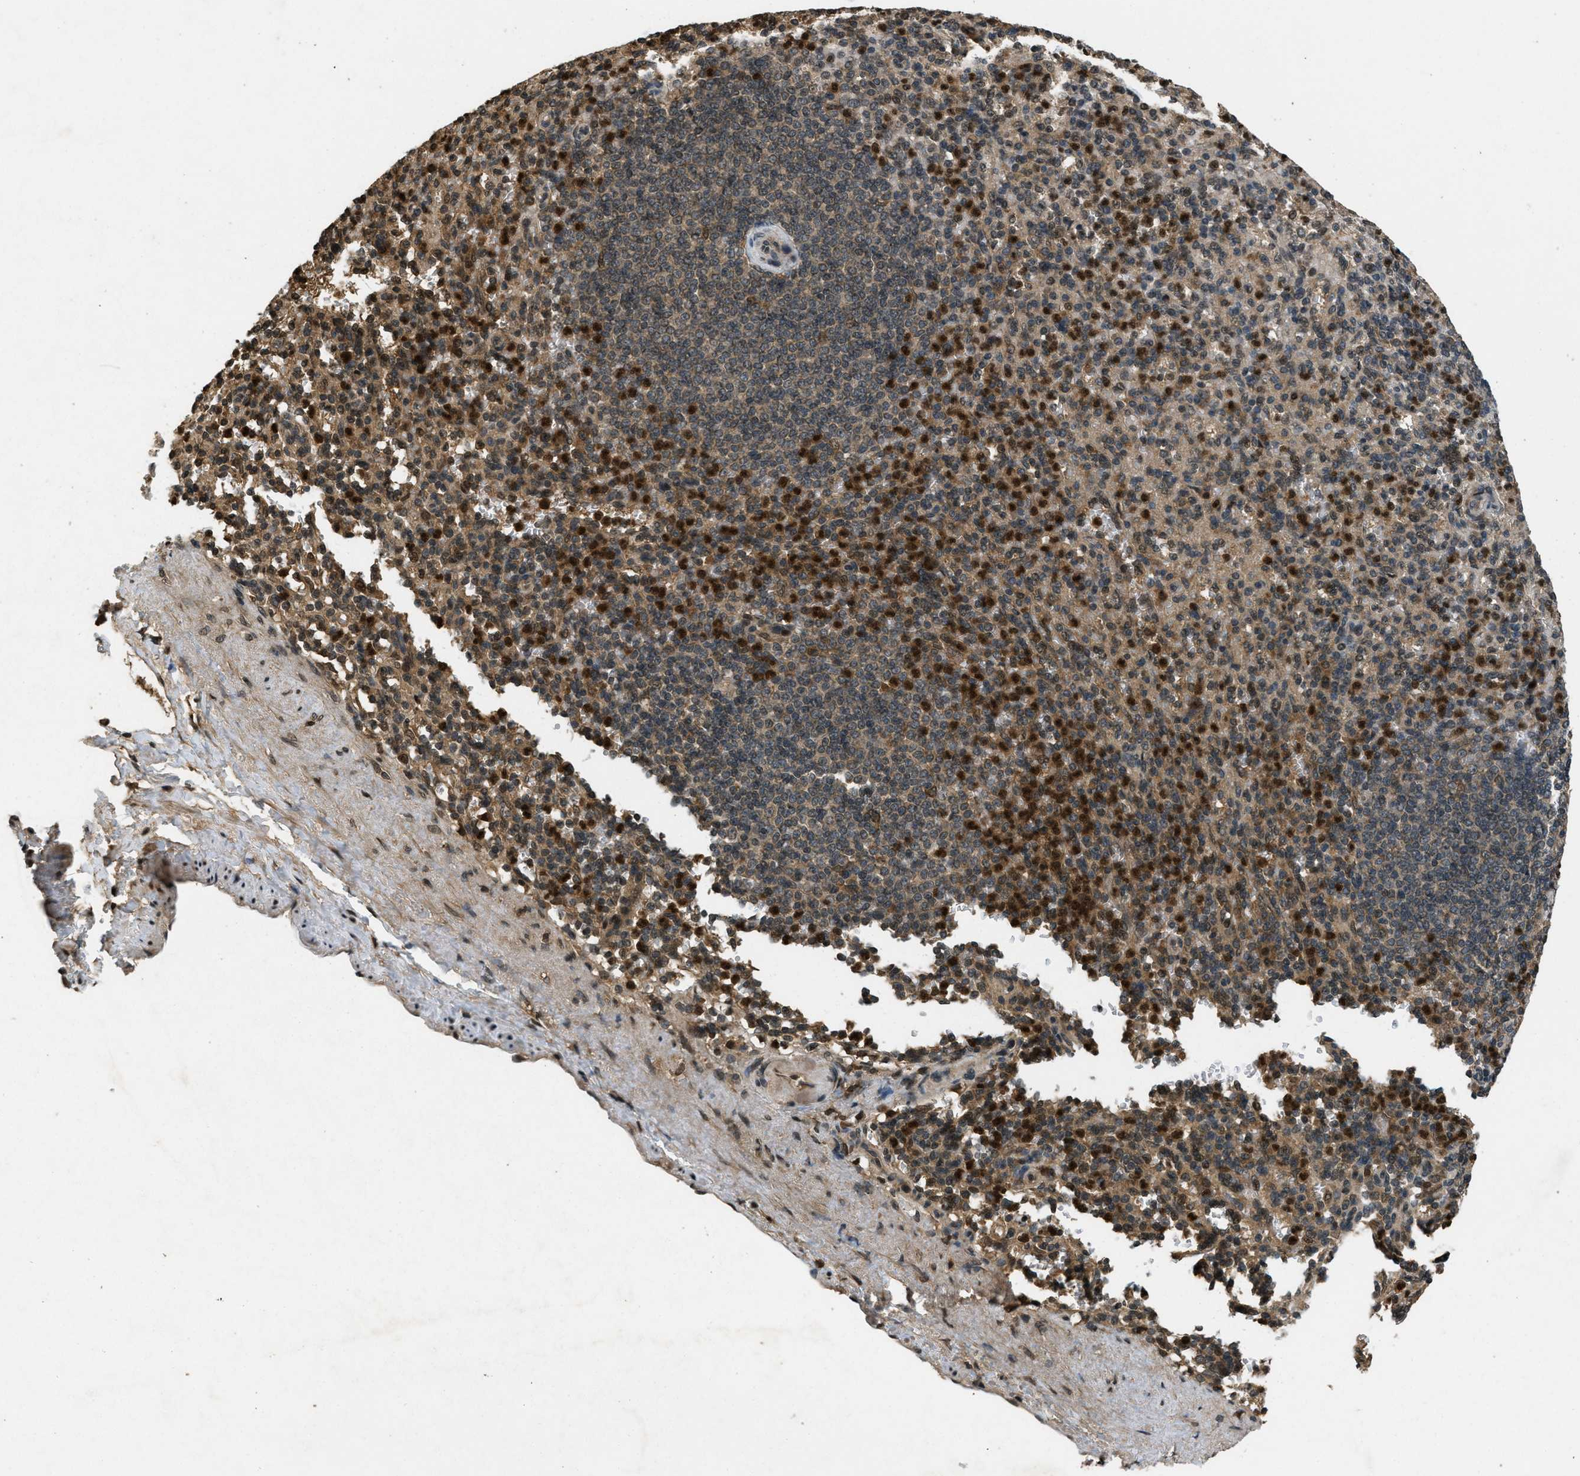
{"staining": {"intensity": "strong", "quantity": "25%-75%", "location": "cytoplasmic/membranous,nuclear"}, "tissue": "spleen", "cell_type": "Cells in red pulp", "image_type": "normal", "snomed": [{"axis": "morphology", "description": "Normal tissue, NOS"}, {"axis": "topography", "description": "Spleen"}], "caption": "Immunohistochemical staining of normal spleen demonstrates strong cytoplasmic/membranous,nuclear protein expression in approximately 25%-75% of cells in red pulp.", "gene": "ATG7", "patient": {"sex": "female", "age": 74}}